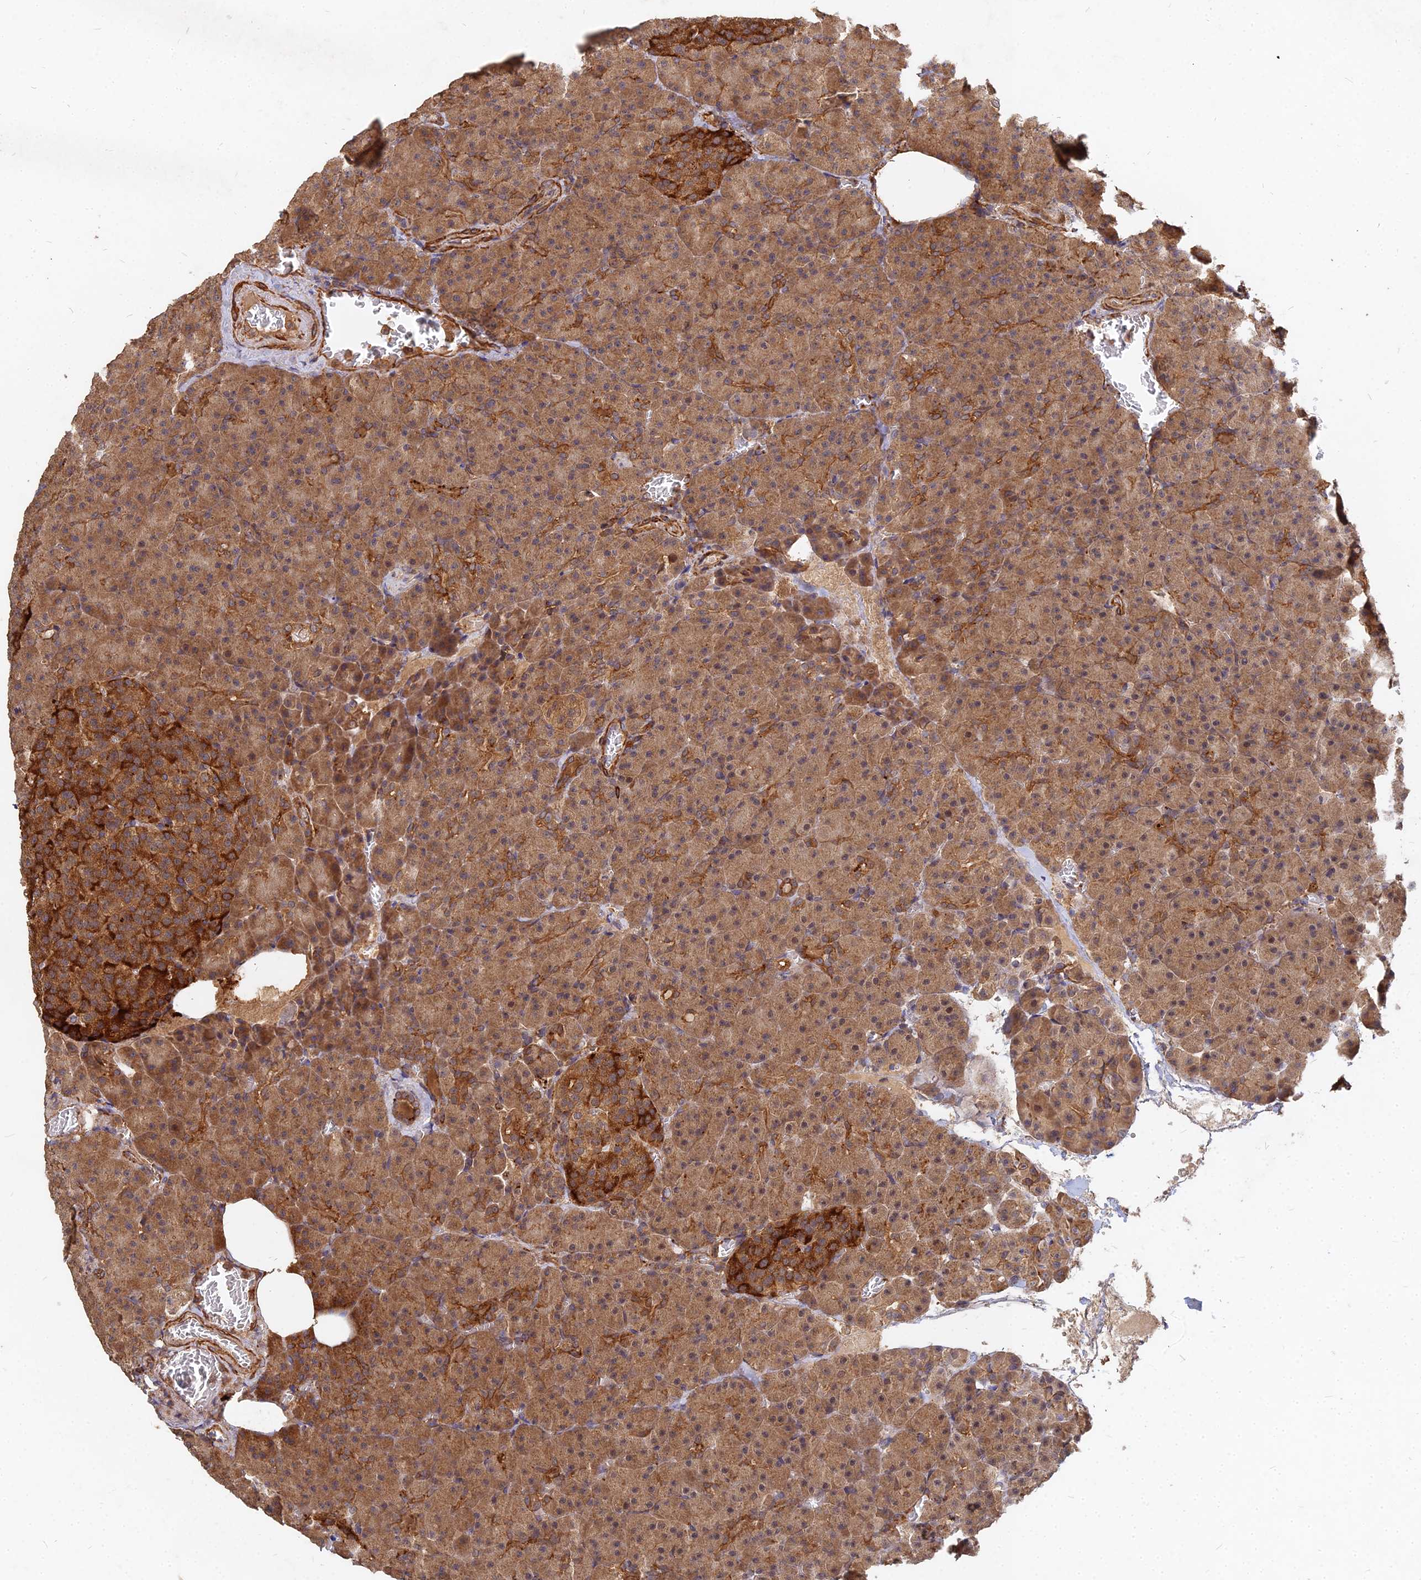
{"staining": {"intensity": "moderate", "quantity": ">75%", "location": "cytoplasmic/membranous"}, "tissue": "pancreas", "cell_type": "Exocrine glandular cells", "image_type": "normal", "snomed": [{"axis": "morphology", "description": "Normal tissue, NOS"}, {"axis": "topography", "description": "Pancreas"}], "caption": "Protein staining reveals moderate cytoplasmic/membranous expression in about >75% of exocrine glandular cells in benign pancreas.", "gene": "UBE2W", "patient": {"sex": "female", "age": 74}}